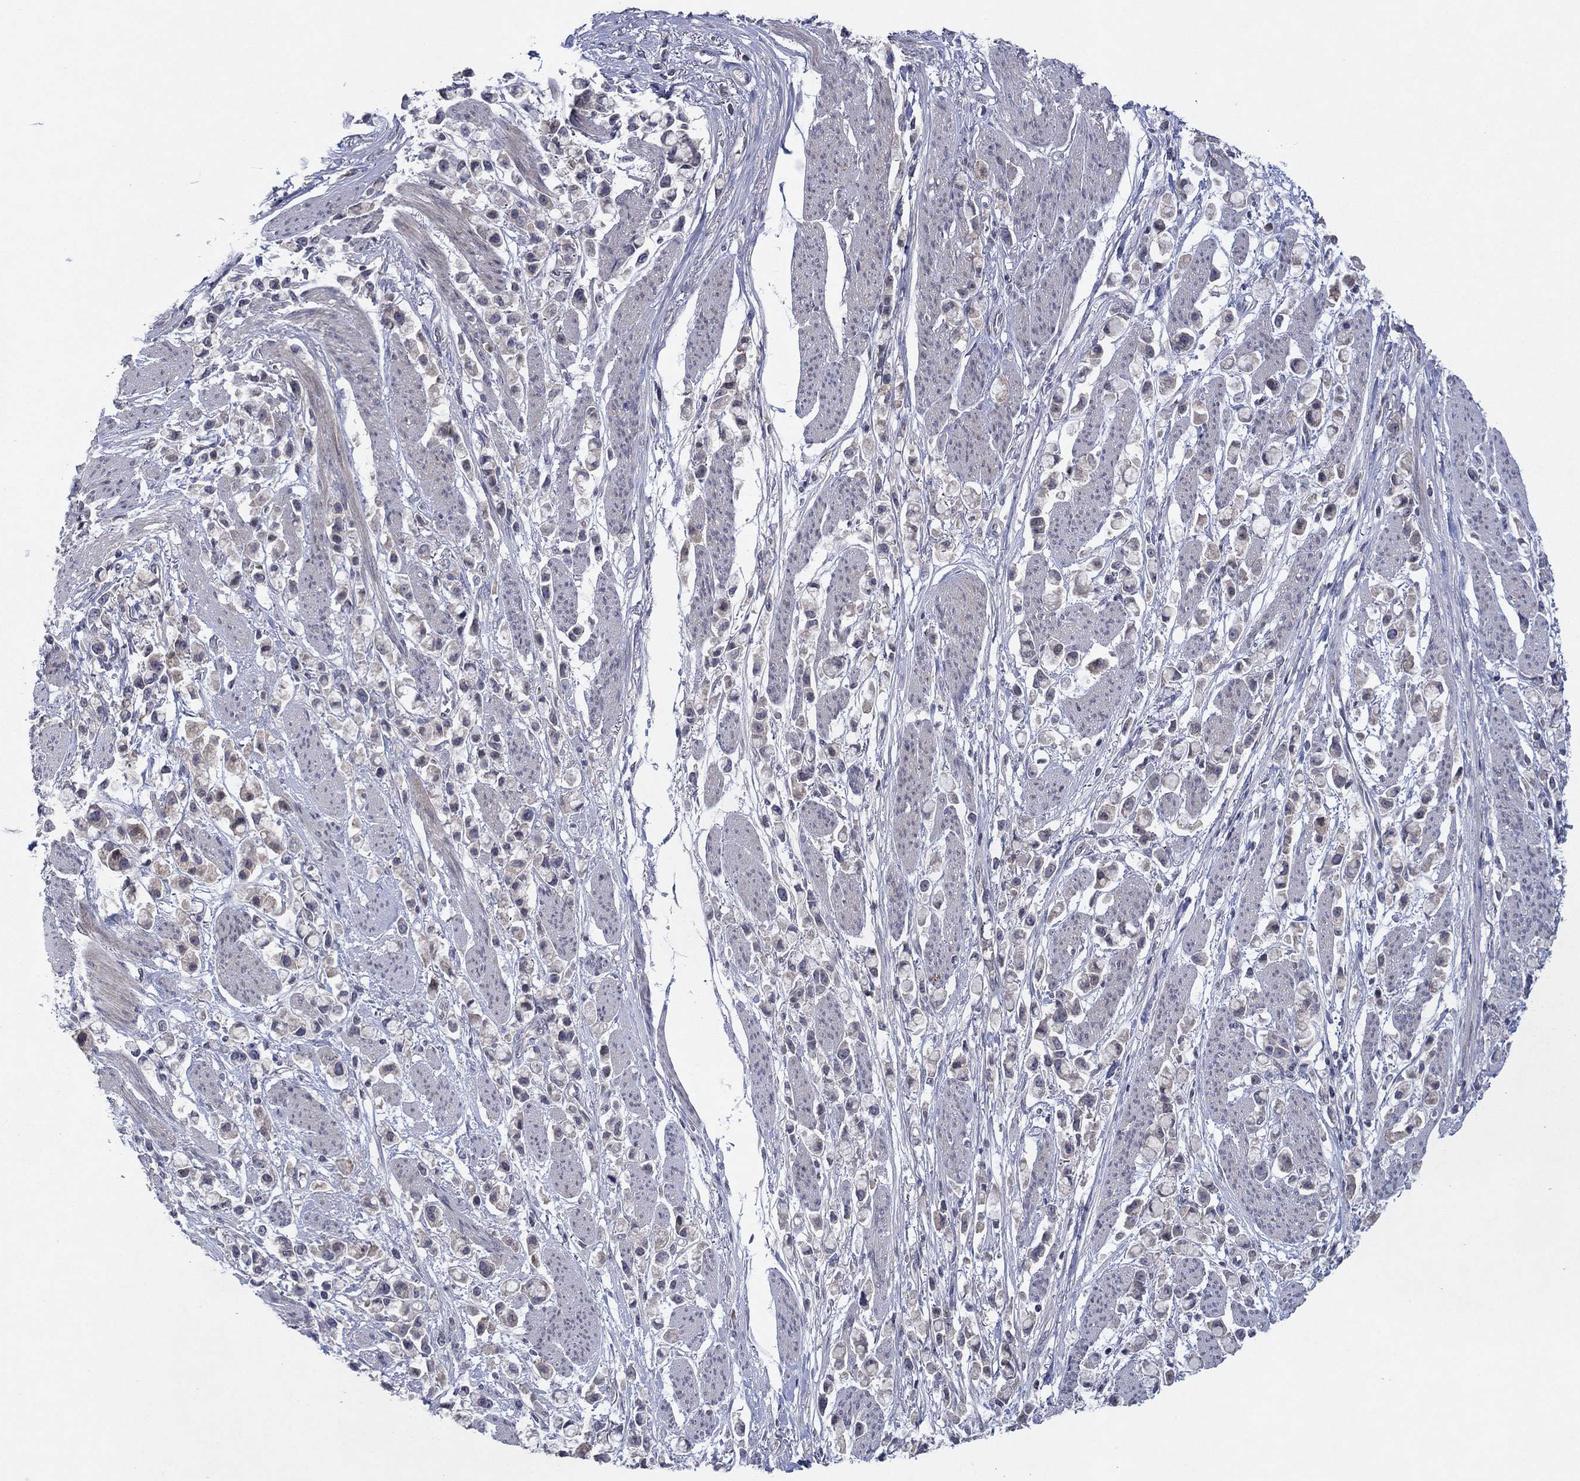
{"staining": {"intensity": "weak", "quantity": "<25%", "location": "cytoplasmic/membranous"}, "tissue": "stomach cancer", "cell_type": "Tumor cells", "image_type": "cancer", "snomed": [{"axis": "morphology", "description": "Adenocarcinoma, NOS"}, {"axis": "topography", "description": "Stomach"}], "caption": "This is an IHC photomicrograph of stomach adenocarcinoma. There is no positivity in tumor cells.", "gene": "IL4", "patient": {"sex": "female", "age": 81}}